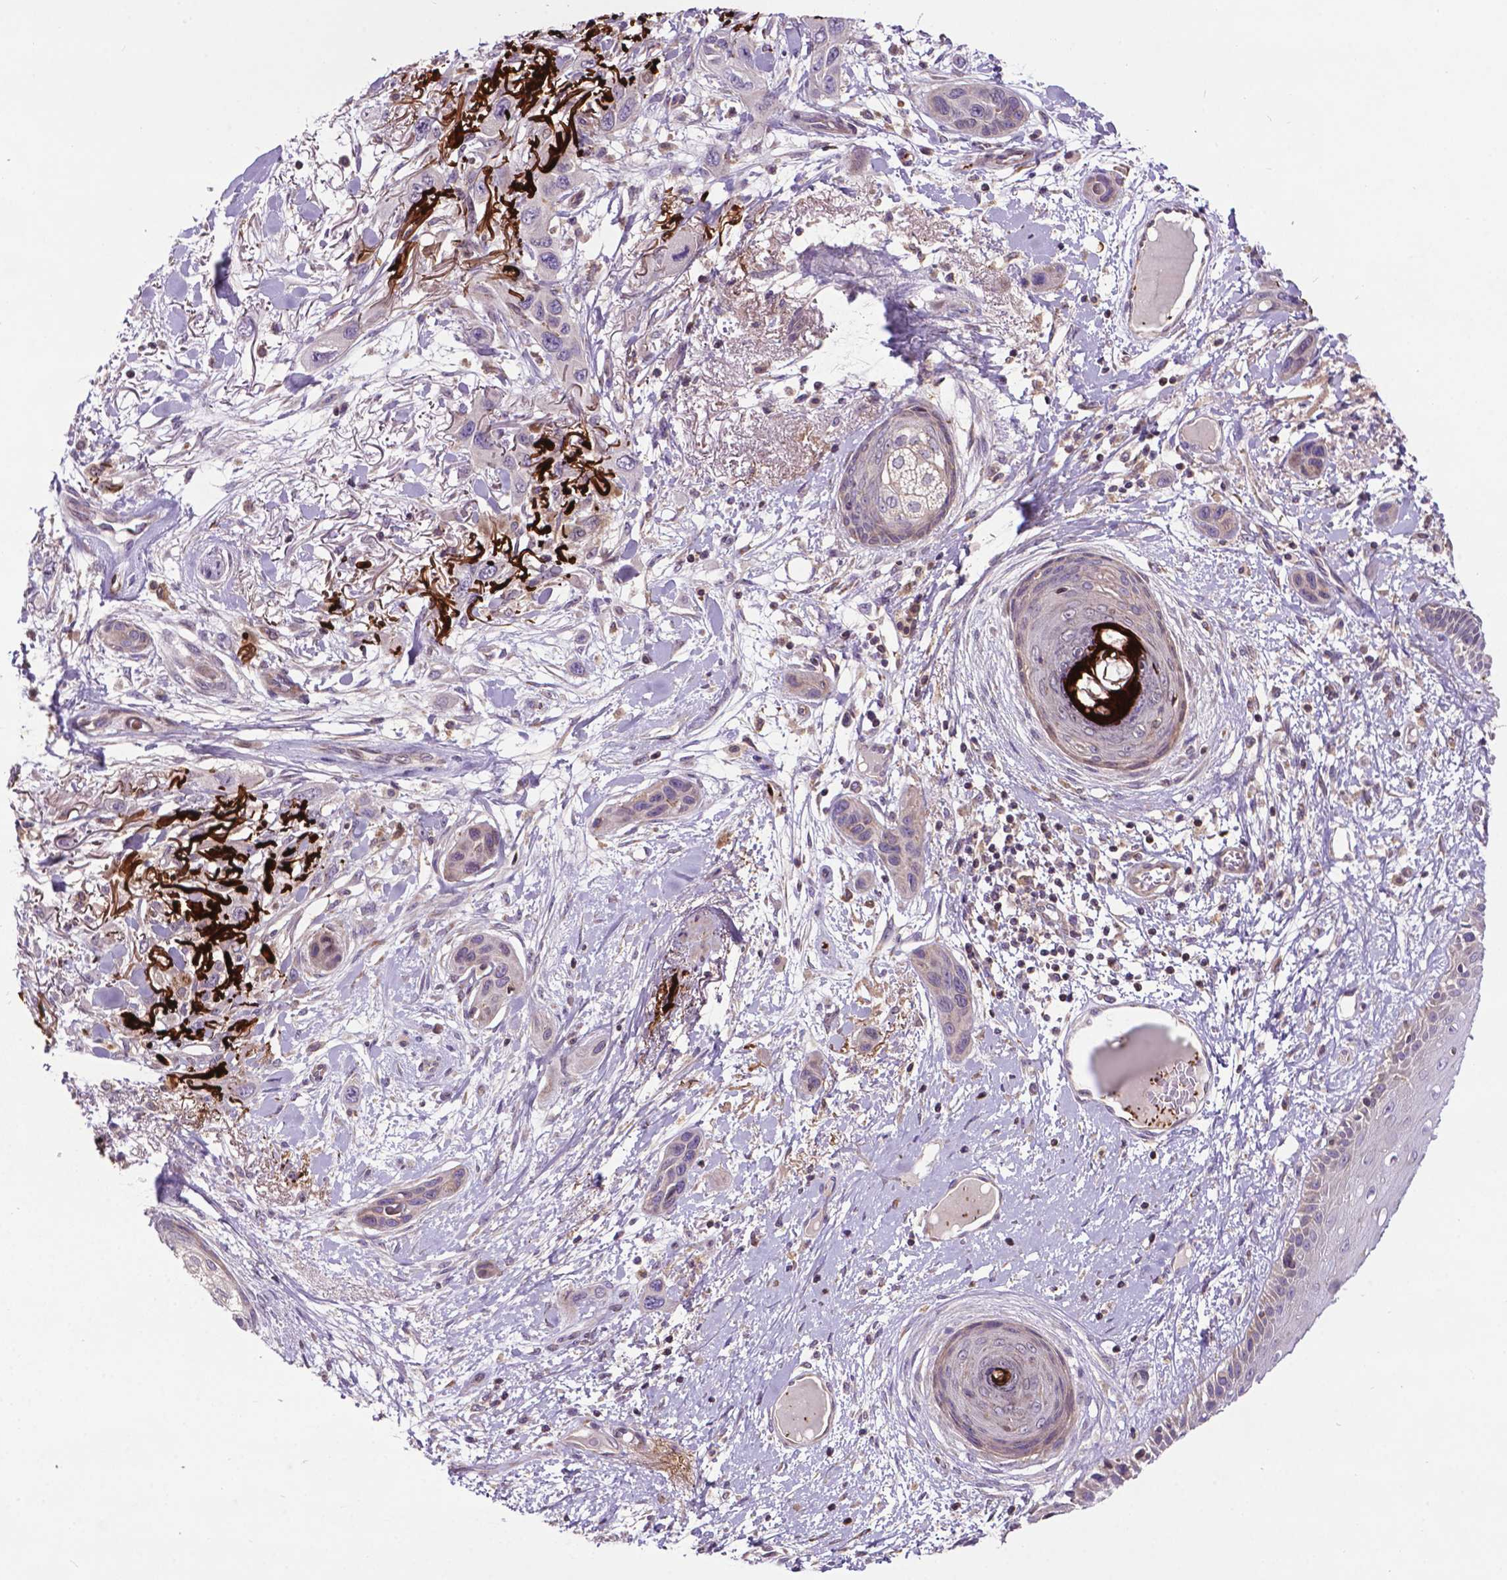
{"staining": {"intensity": "negative", "quantity": "none", "location": "none"}, "tissue": "skin cancer", "cell_type": "Tumor cells", "image_type": "cancer", "snomed": [{"axis": "morphology", "description": "Squamous cell carcinoma, NOS"}, {"axis": "topography", "description": "Skin"}], "caption": "High magnification brightfield microscopy of skin squamous cell carcinoma stained with DAB (3,3'-diaminobenzidine) (brown) and counterstained with hematoxylin (blue): tumor cells show no significant expression.", "gene": "SPNS2", "patient": {"sex": "male", "age": 79}}